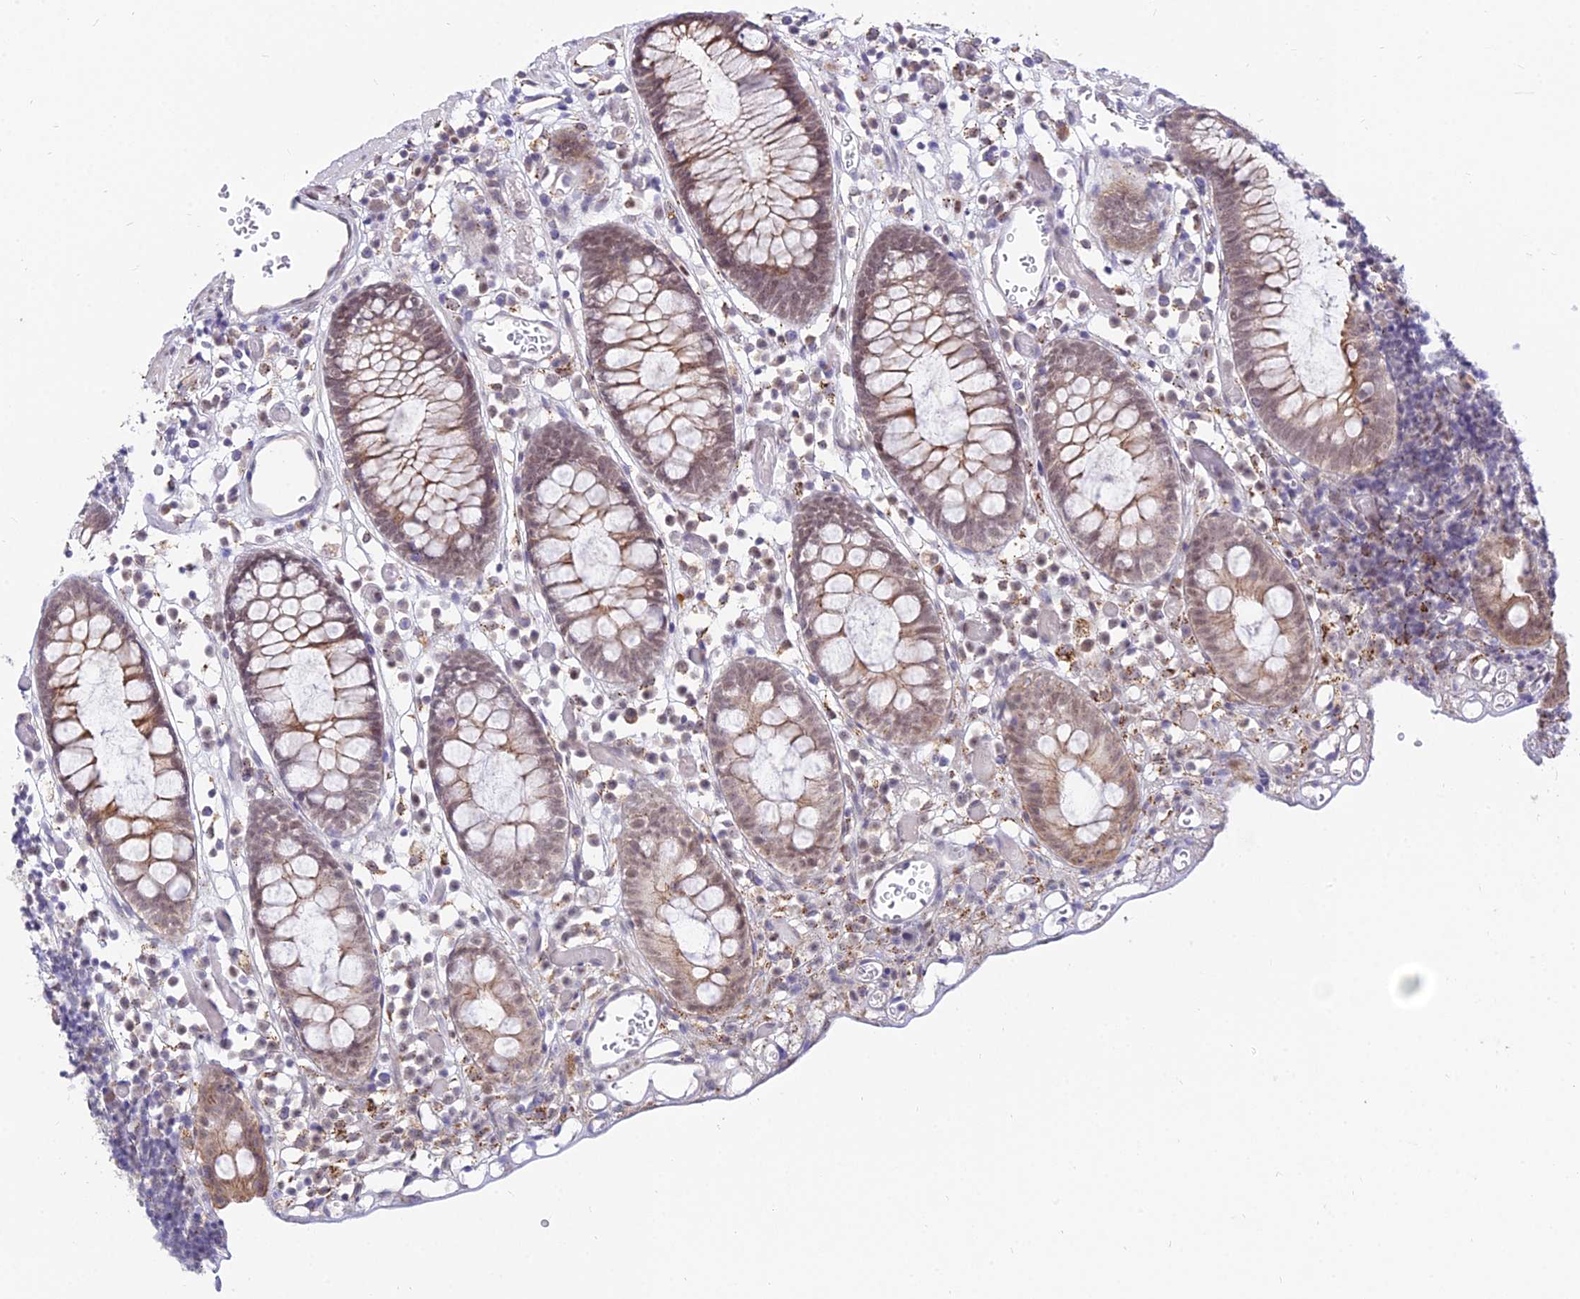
{"staining": {"intensity": "weak", "quantity": "25%-75%", "location": "cytoplasmic/membranous"}, "tissue": "colon", "cell_type": "Endothelial cells", "image_type": "normal", "snomed": [{"axis": "morphology", "description": "Normal tissue, NOS"}, {"axis": "topography", "description": "Colon"}], "caption": "DAB immunohistochemical staining of benign colon demonstrates weak cytoplasmic/membranous protein positivity in approximately 25%-75% of endothelial cells. Ihc stains the protein of interest in brown and the nuclei are stained blue.", "gene": "C6orf163", "patient": {"sex": "male", "age": 14}}